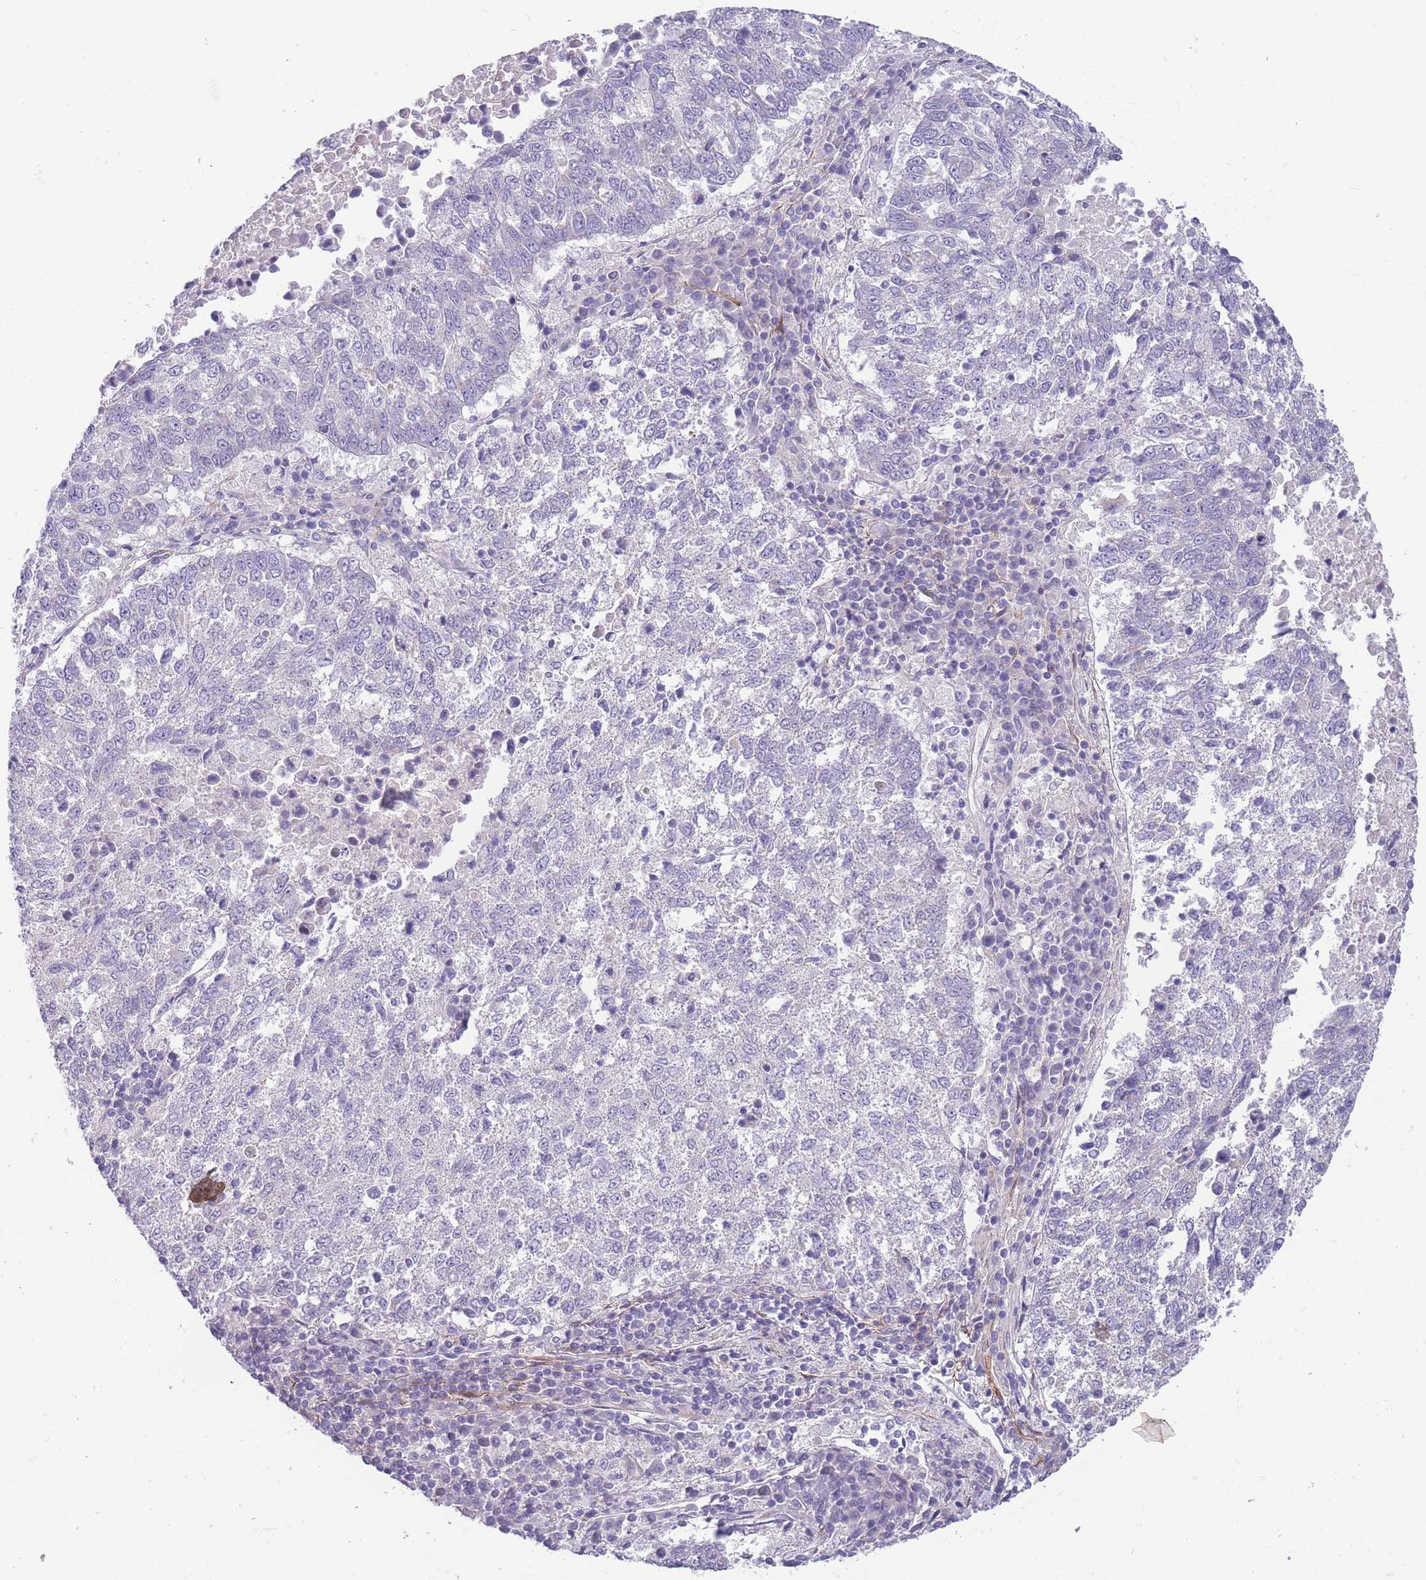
{"staining": {"intensity": "negative", "quantity": "none", "location": "none"}, "tissue": "lung cancer", "cell_type": "Tumor cells", "image_type": "cancer", "snomed": [{"axis": "morphology", "description": "Squamous cell carcinoma, NOS"}, {"axis": "topography", "description": "Lung"}], "caption": "This is a image of immunohistochemistry staining of lung cancer, which shows no positivity in tumor cells. The staining is performed using DAB brown chromogen with nuclei counter-stained in using hematoxylin.", "gene": "FAM124A", "patient": {"sex": "male", "age": 73}}